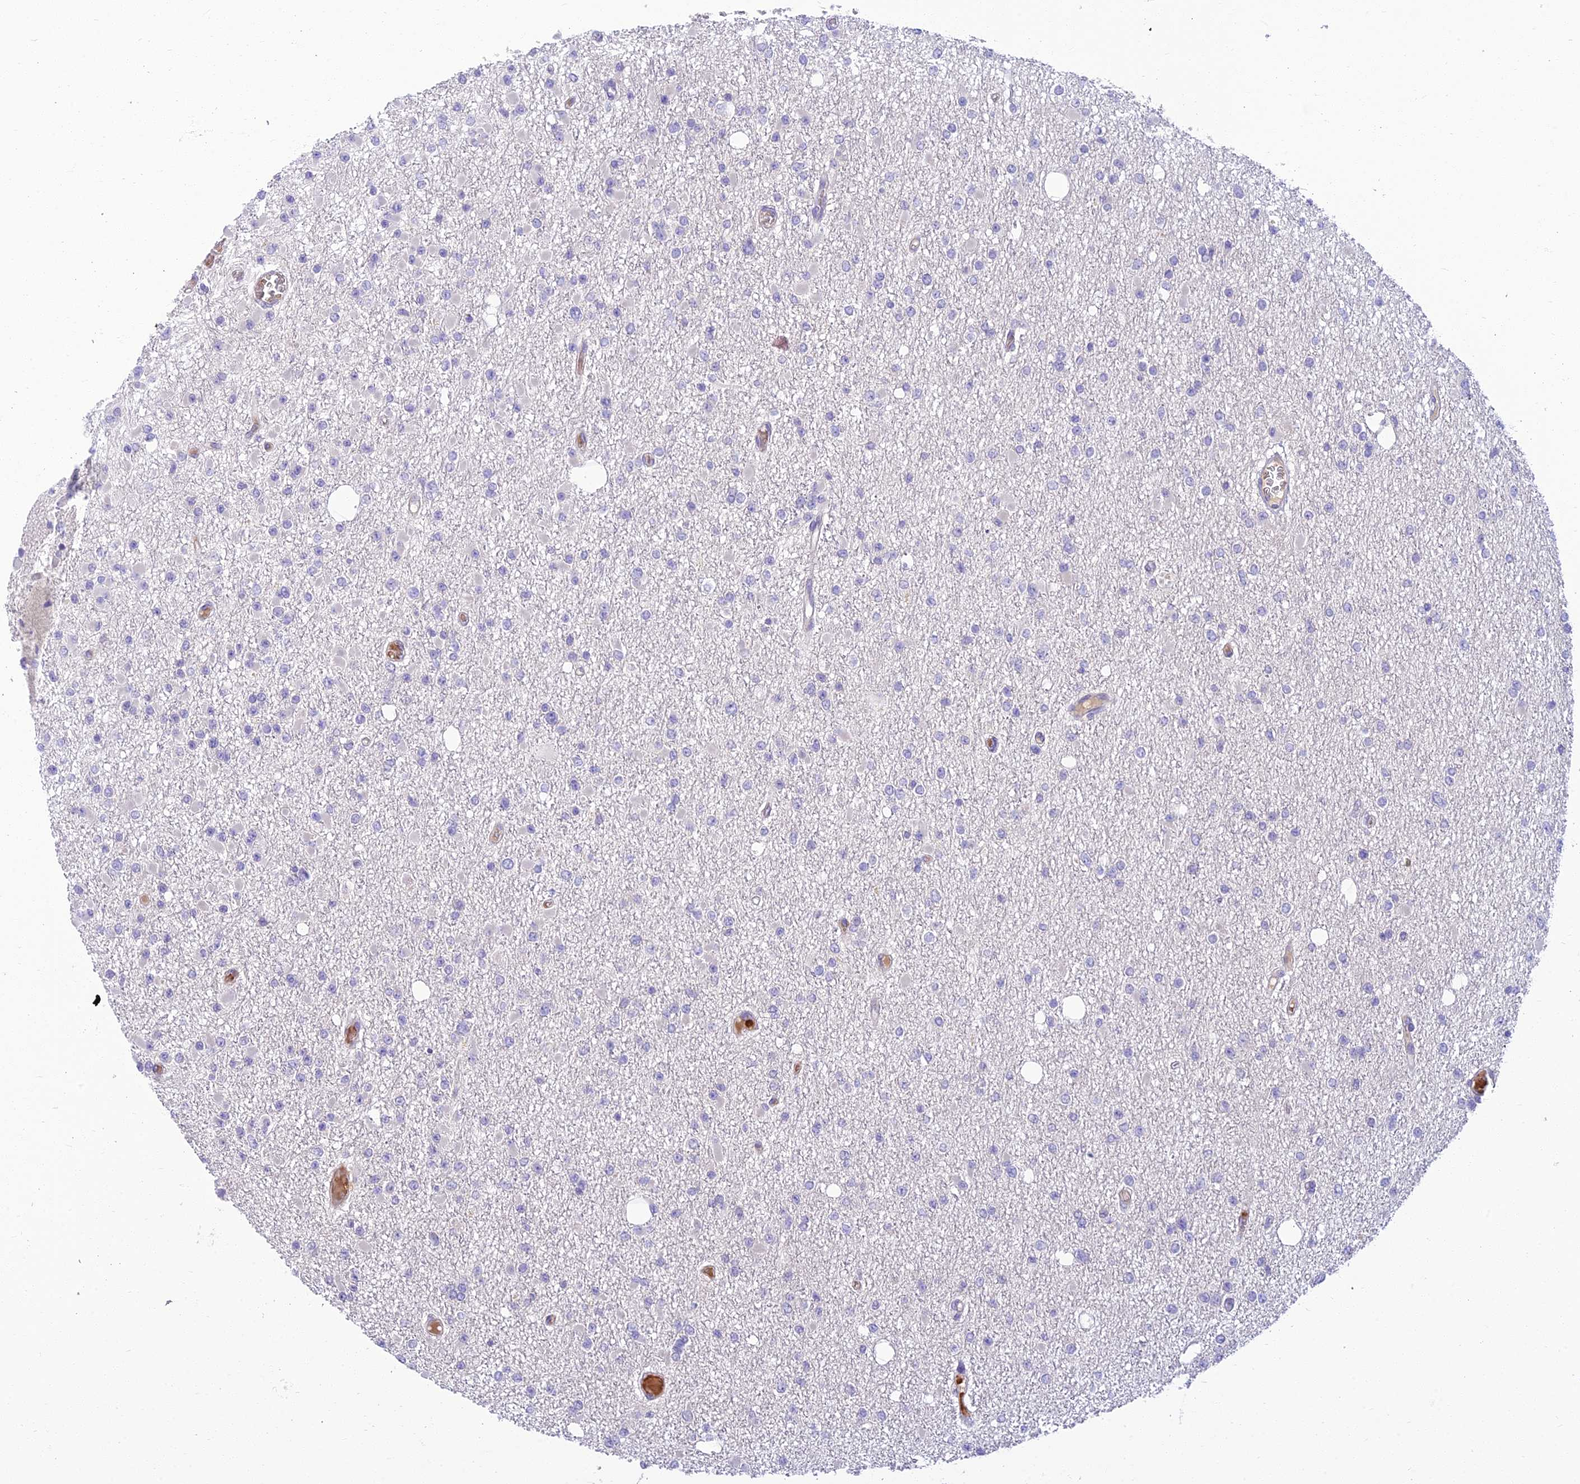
{"staining": {"intensity": "negative", "quantity": "none", "location": "none"}, "tissue": "glioma", "cell_type": "Tumor cells", "image_type": "cancer", "snomed": [{"axis": "morphology", "description": "Glioma, malignant, Low grade"}, {"axis": "topography", "description": "Brain"}], "caption": "There is no significant staining in tumor cells of glioma.", "gene": "CLIP4", "patient": {"sex": "female", "age": 22}}